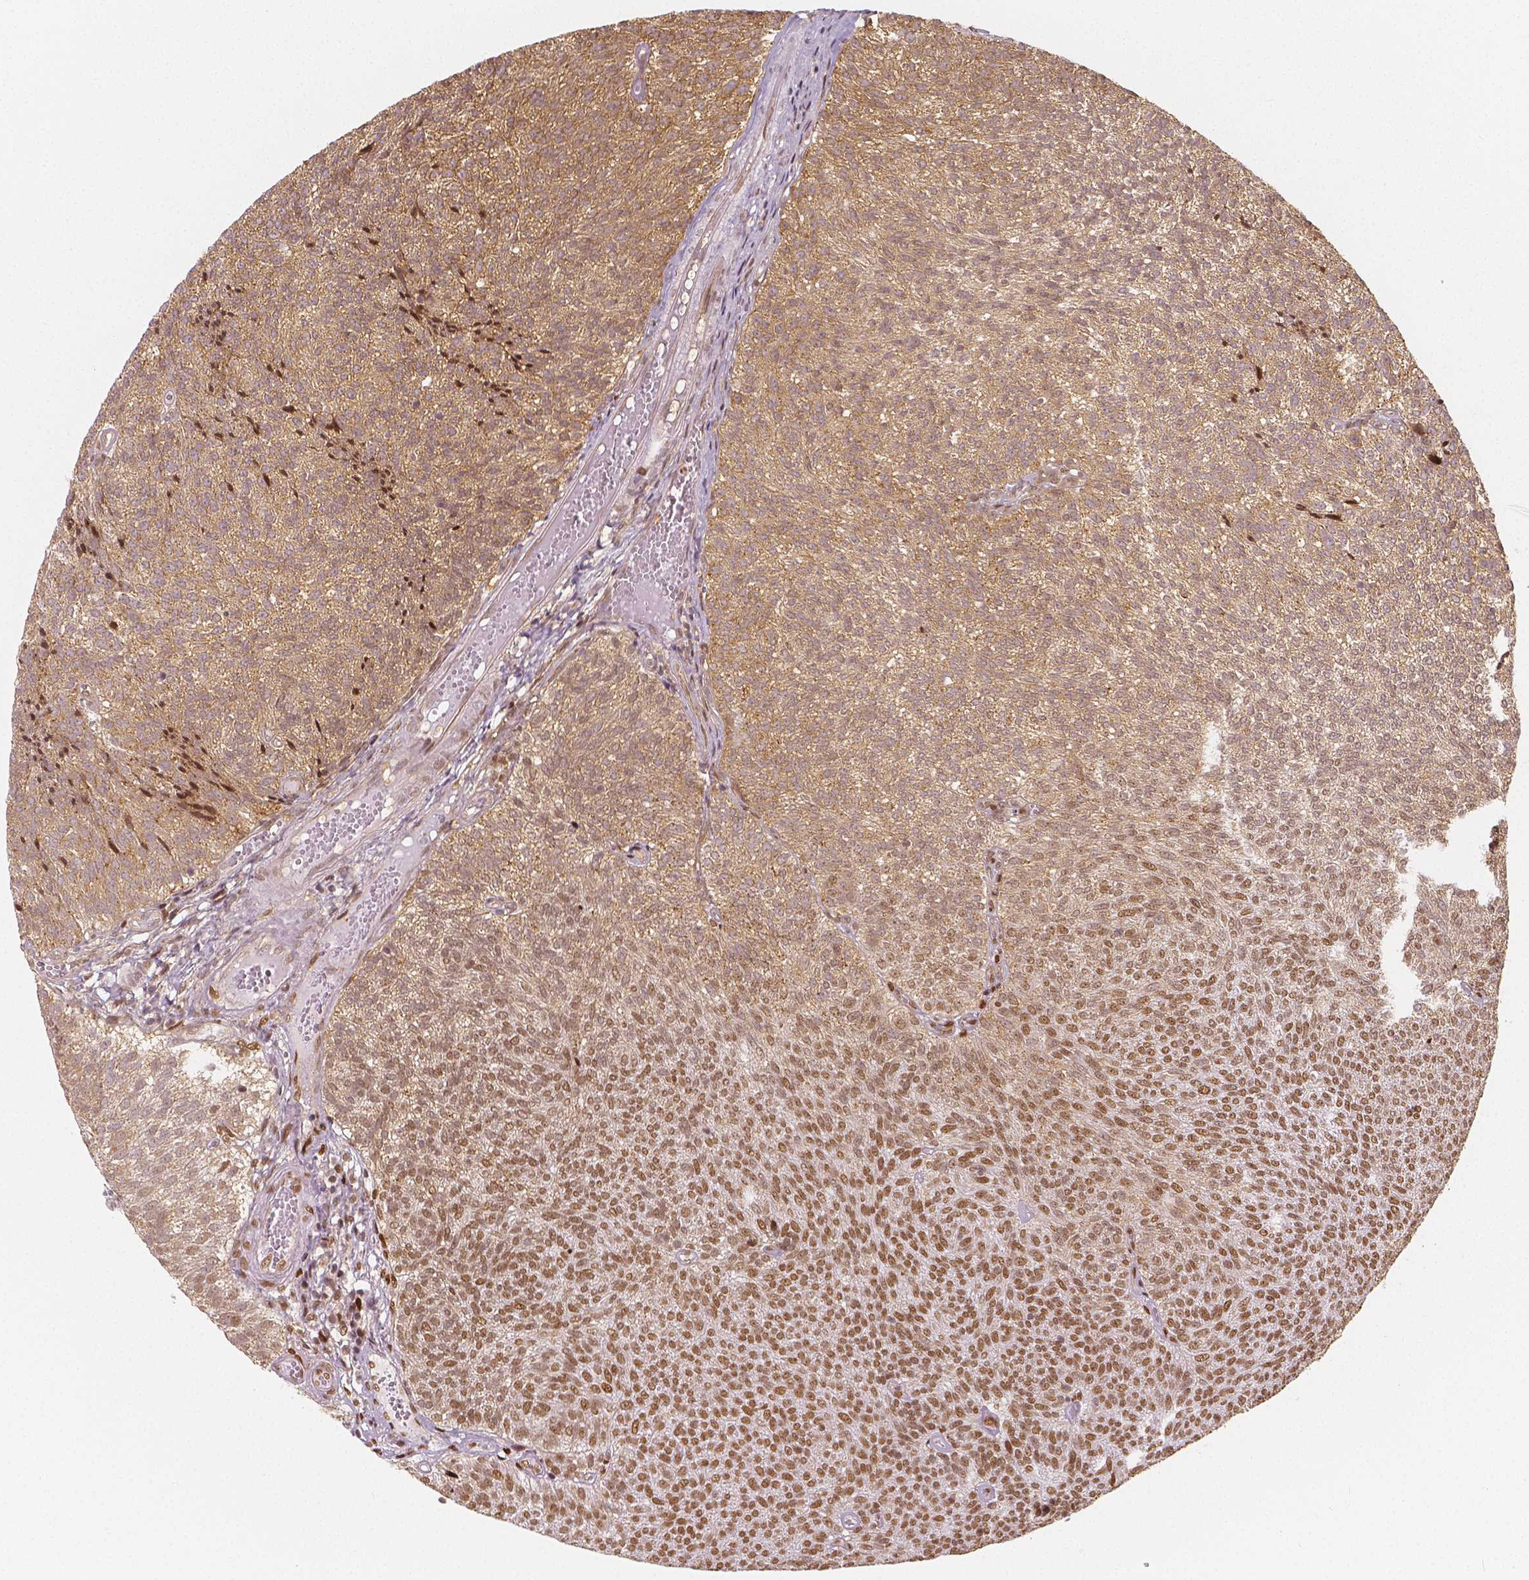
{"staining": {"intensity": "moderate", "quantity": ">75%", "location": "cytoplasmic/membranous,nuclear"}, "tissue": "urothelial cancer", "cell_type": "Tumor cells", "image_type": "cancer", "snomed": [{"axis": "morphology", "description": "Urothelial carcinoma, Low grade"}, {"axis": "topography", "description": "Urinary bladder"}], "caption": "Urothelial cancer was stained to show a protein in brown. There is medium levels of moderate cytoplasmic/membranous and nuclear staining in approximately >75% of tumor cells.", "gene": "NUCKS1", "patient": {"sex": "male", "age": 77}}